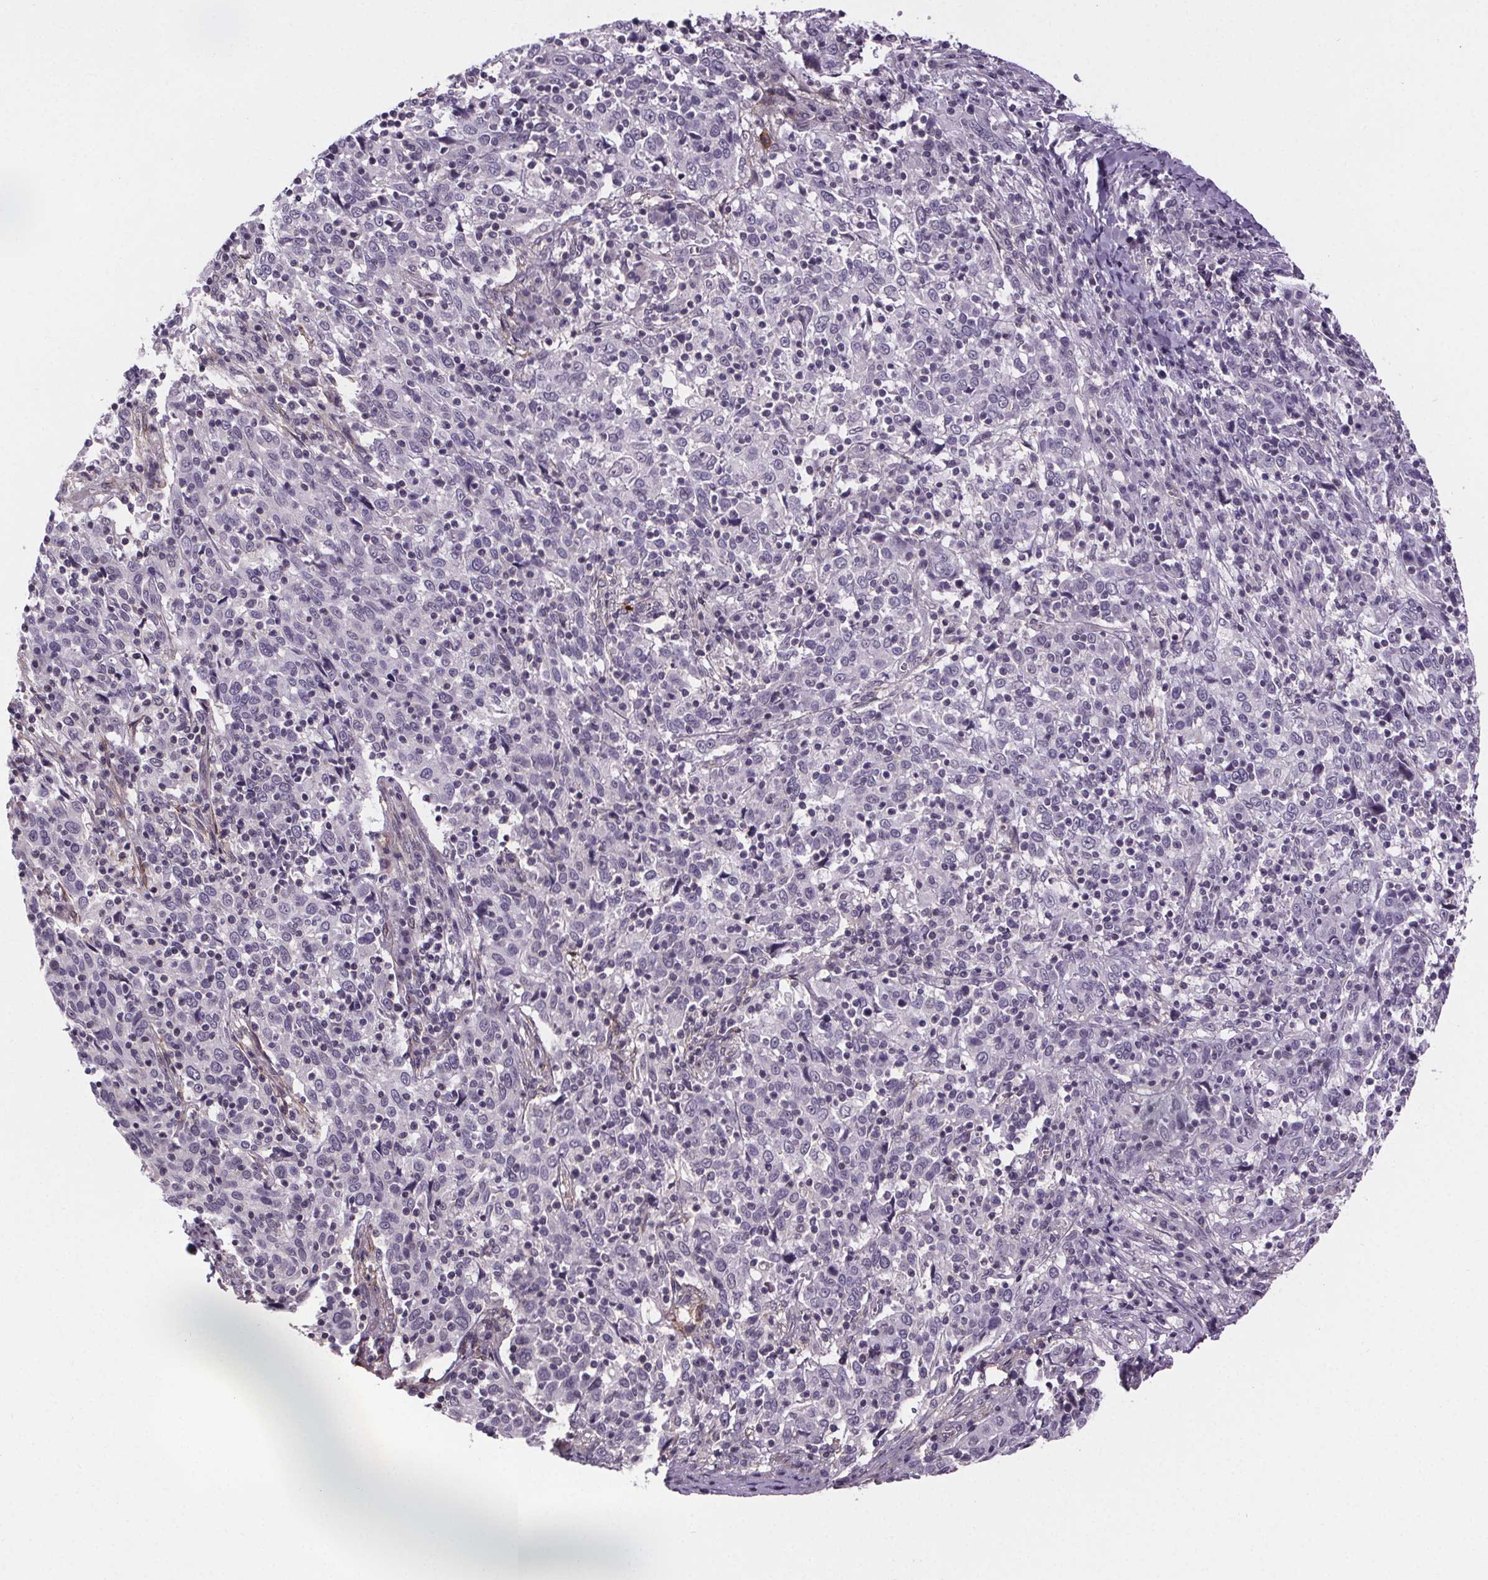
{"staining": {"intensity": "negative", "quantity": "none", "location": "none"}, "tissue": "cervical cancer", "cell_type": "Tumor cells", "image_type": "cancer", "snomed": [{"axis": "morphology", "description": "Squamous cell carcinoma, NOS"}, {"axis": "topography", "description": "Cervix"}], "caption": "Immunohistochemical staining of human squamous cell carcinoma (cervical) demonstrates no significant expression in tumor cells. (DAB (3,3'-diaminobenzidine) immunohistochemistry visualized using brightfield microscopy, high magnification).", "gene": "TTC12", "patient": {"sex": "female", "age": 46}}